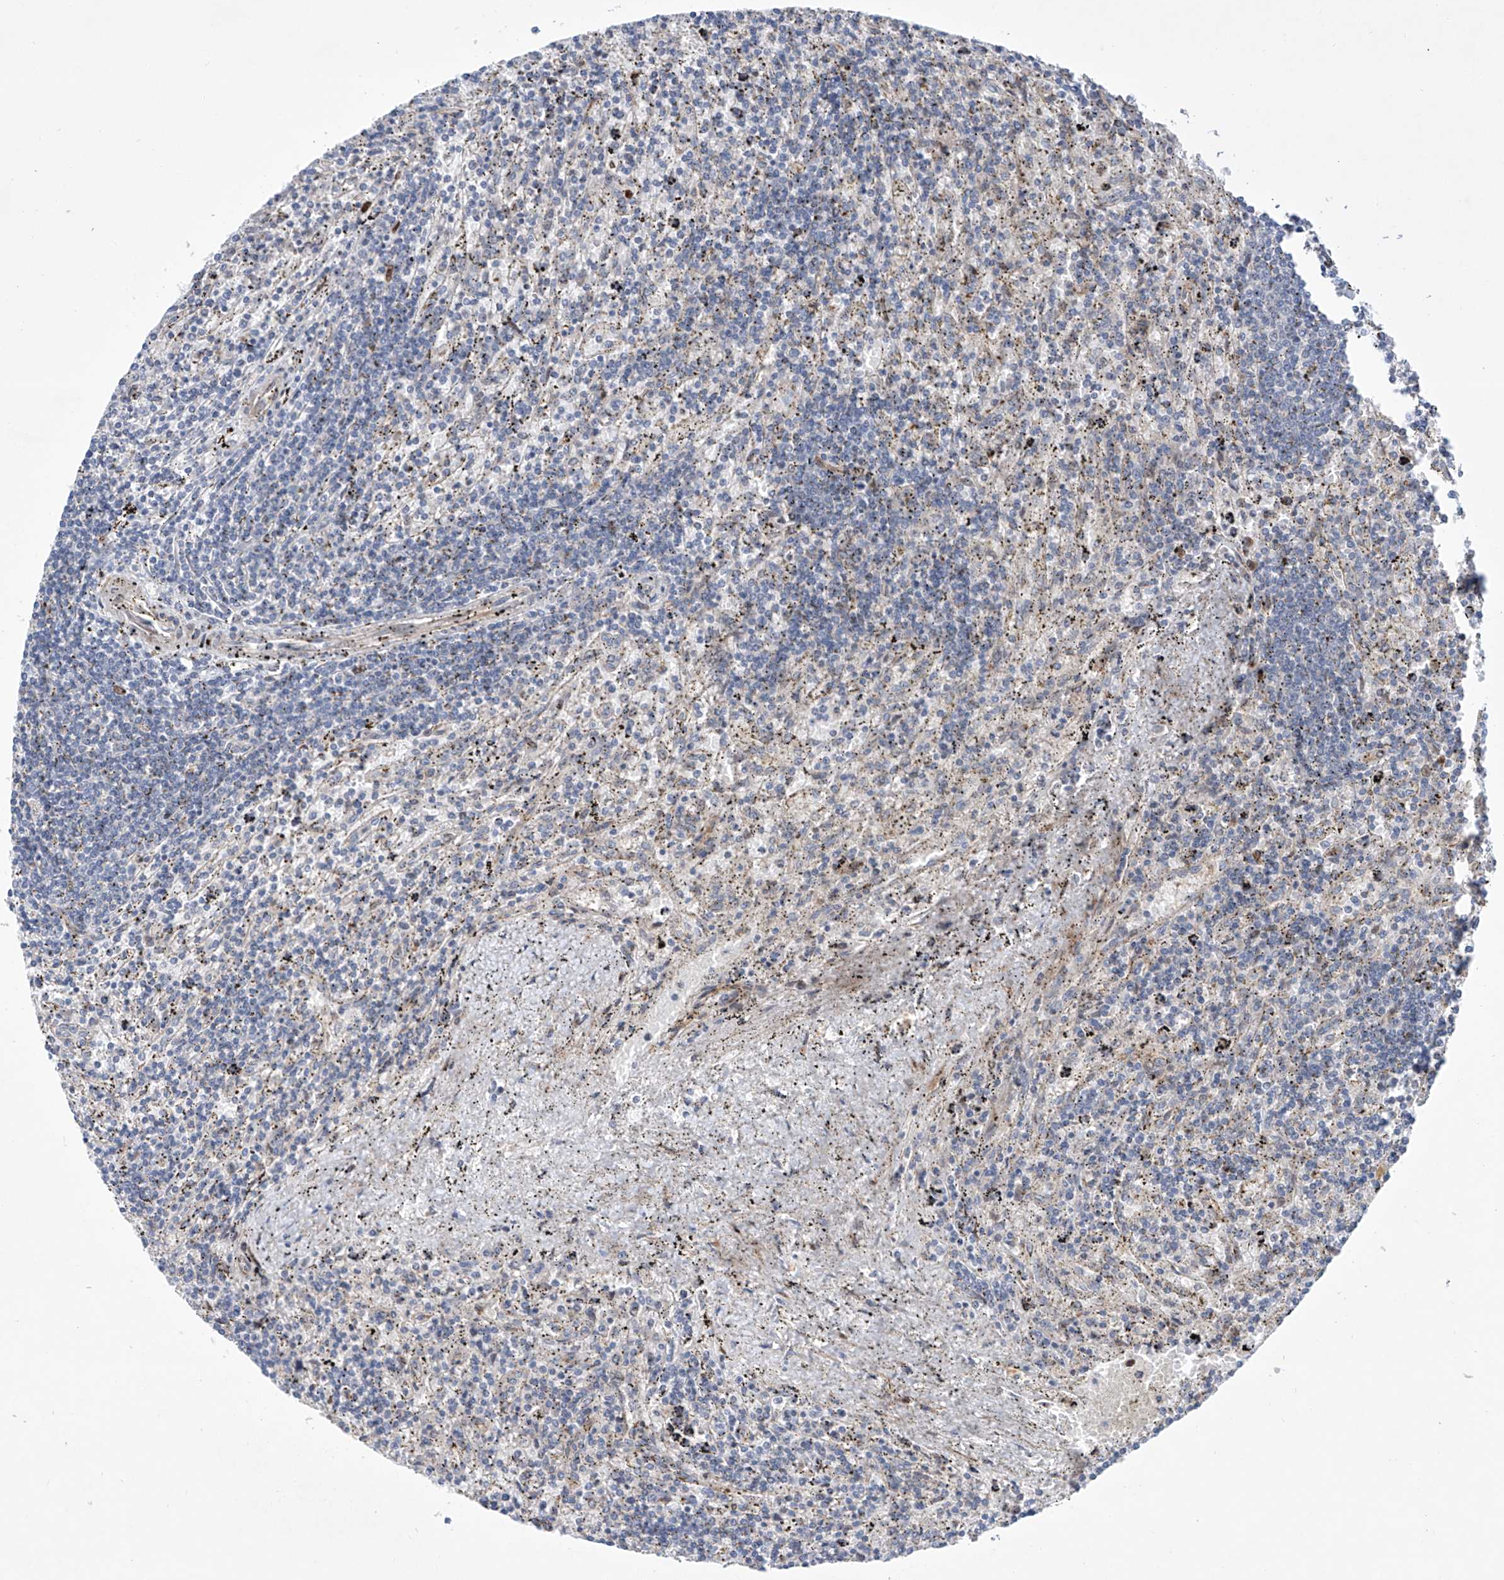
{"staining": {"intensity": "negative", "quantity": "none", "location": "none"}, "tissue": "lymphoma", "cell_type": "Tumor cells", "image_type": "cancer", "snomed": [{"axis": "morphology", "description": "Malignant lymphoma, non-Hodgkin's type, Low grade"}, {"axis": "topography", "description": "Spleen"}], "caption": "Immunohistochemical staining of human malignant lymphoma, non-Hodgkin's type (low-grade) shows no significant expression in tumor cells.", "gene": "KLC4", "patient": {"sex": "male", "age": 76}}